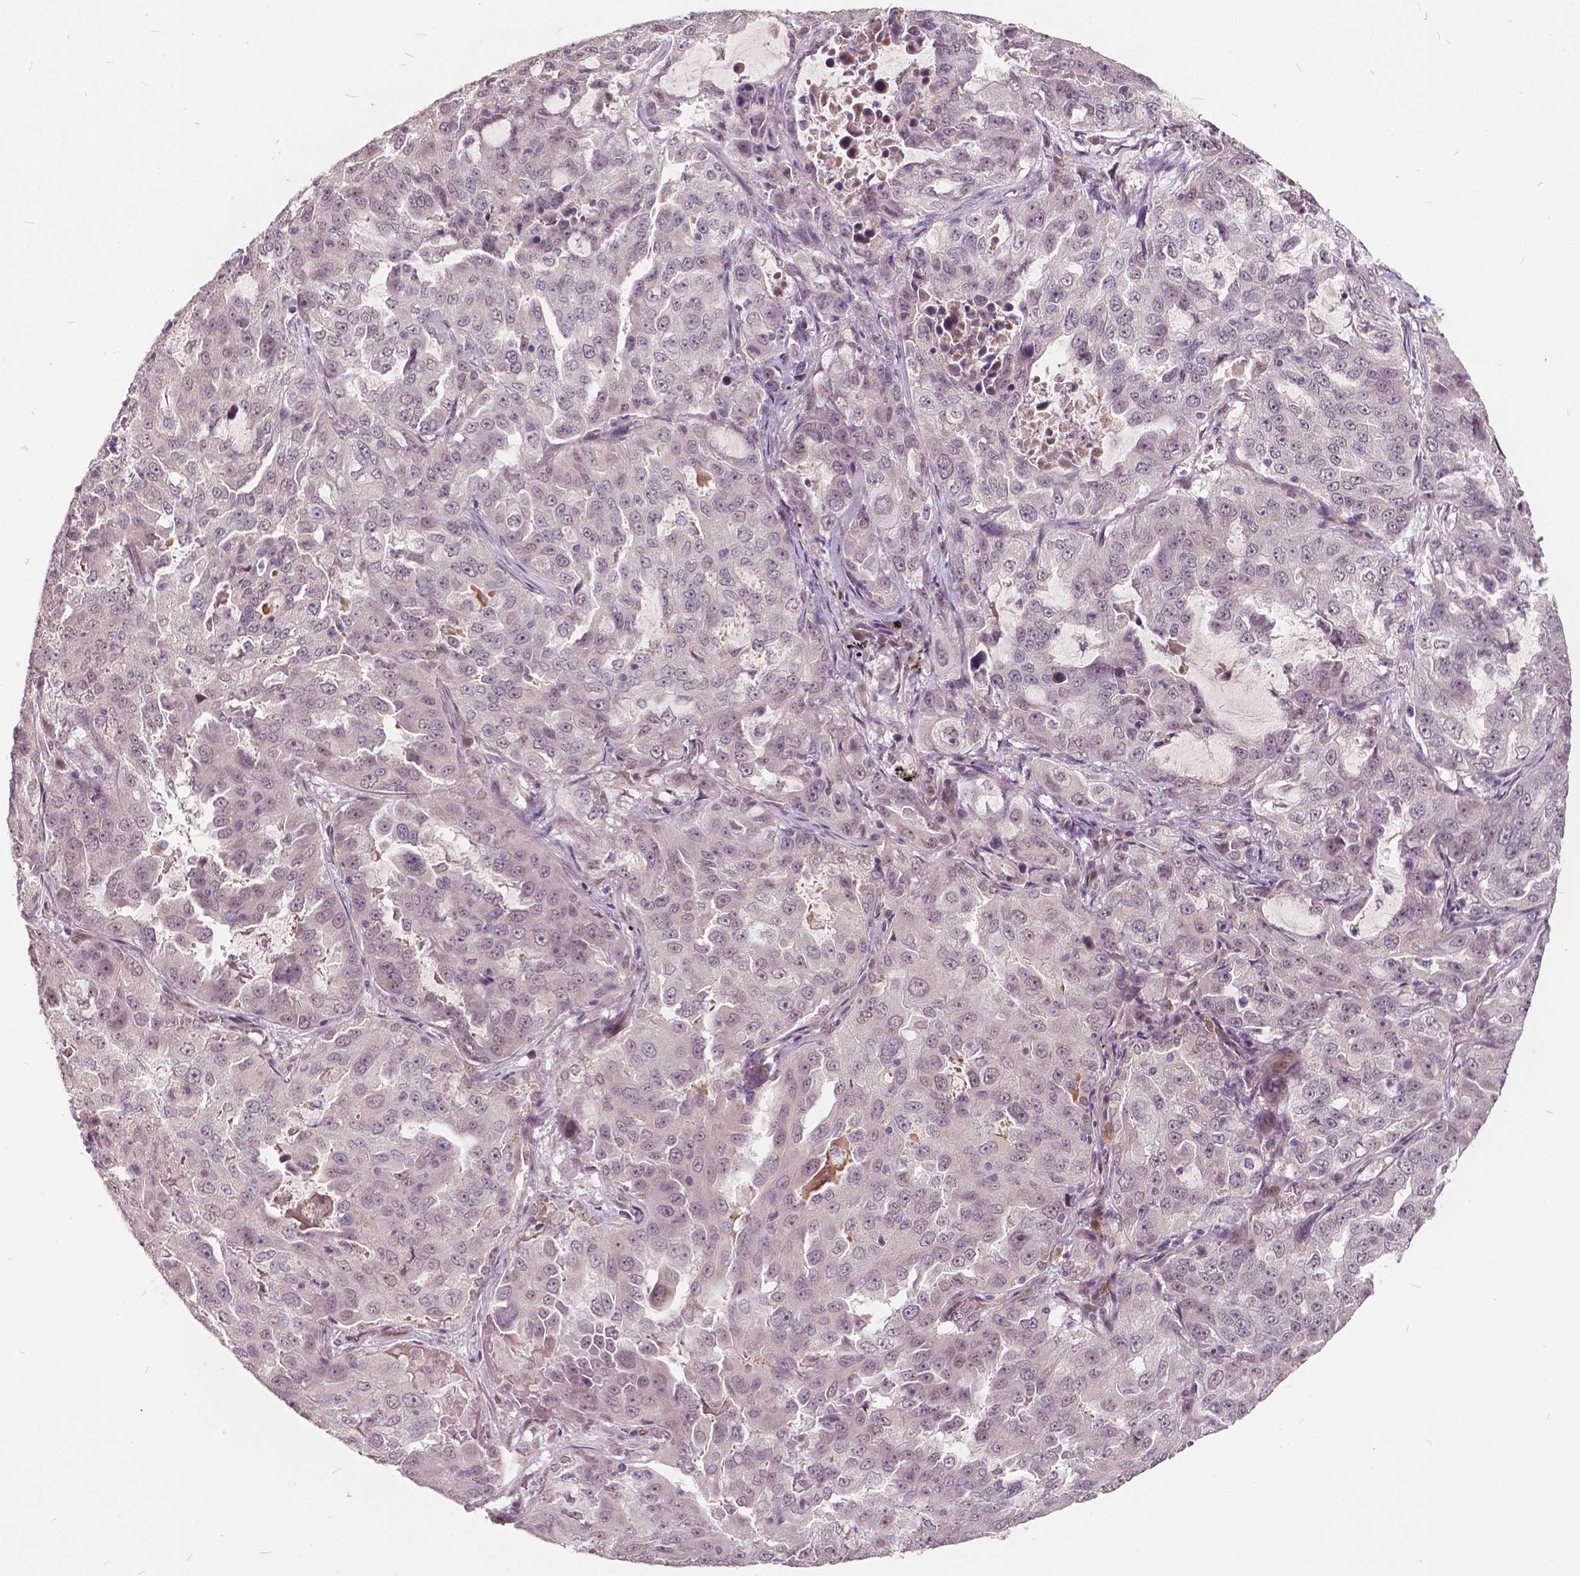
{"staining": {"intensity": "negative", "quantity": "none", "location": "none"}, "tissue": "lung cancer", "cell_type": "Tumor cells", "image_type": "cancer", "snomed": [{"axis": "morphology", "description": "Adenocarcinoma, NOS"}, {"axis": "topography", "description": "Lung"}], "caption": "IHC of human lung cancer exhibits no positivity in tumor cells.", "gene": "HMBOX1", "patient": {"sex": "female", "age": 61}}